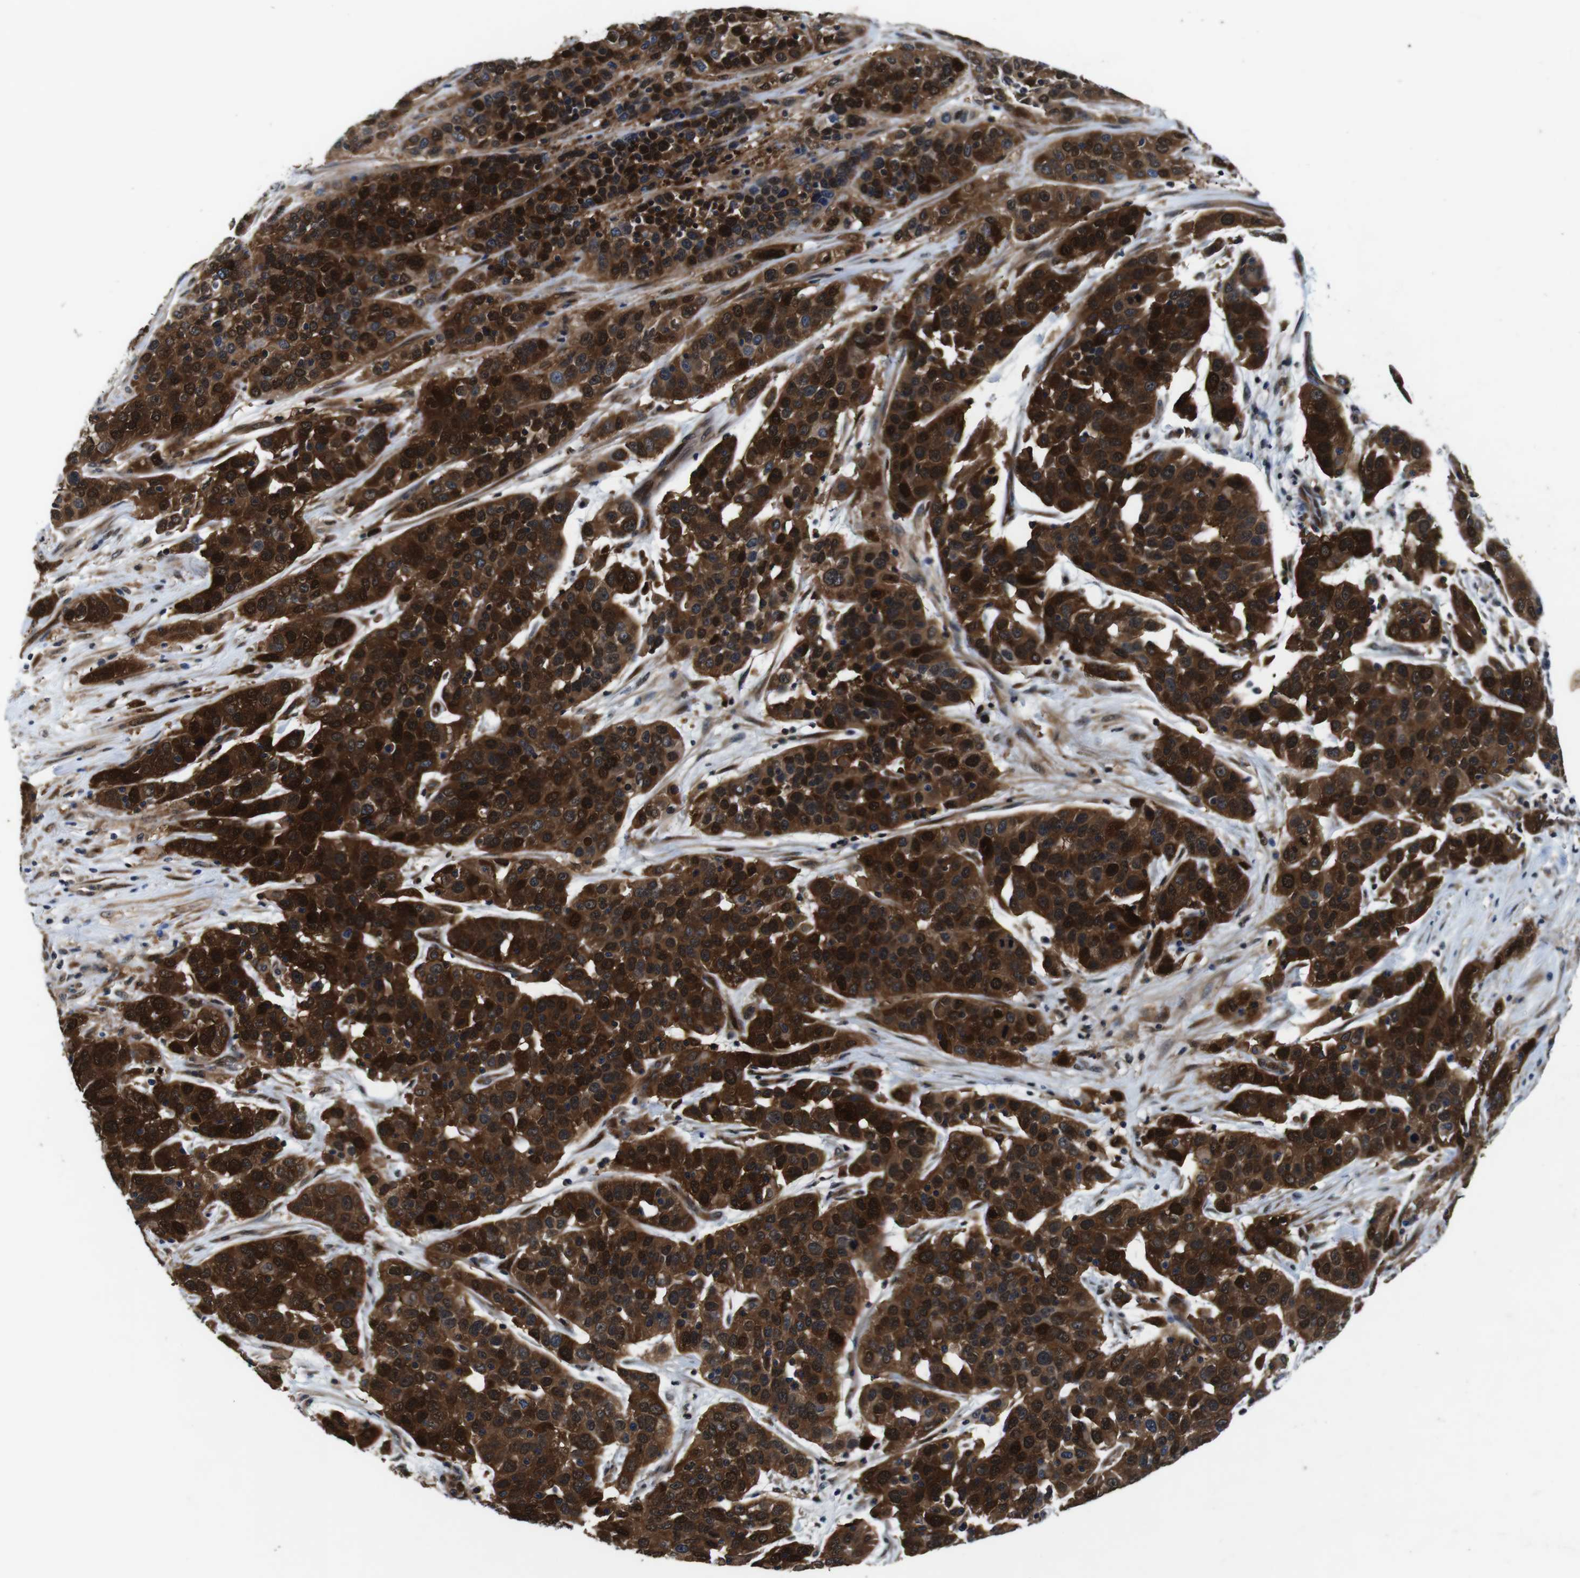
{"staining": {"intensity": "strong", "quantity": ">75%", "location": "cytoplasmic/membranous,nuclear"}, "tissue": "urothelial cancer", "cell_type": "Tumor cells", "image_type": "cancer", "snomed": [{"axis": "morphology", "description": "Urothelial carcinoma, High grade"}, {"axis": "topography", "description": "Urinary bladder"}], "caption": "The histopathology image reveals immunohistochemical staining of urothelial cancer. There is strong cytoplasmic/membranous and nuclear positivity is identified in approximately >75% of tumor cells.", "gene": "ANXA1", "patient": {"sex": "female", "age": 80}}